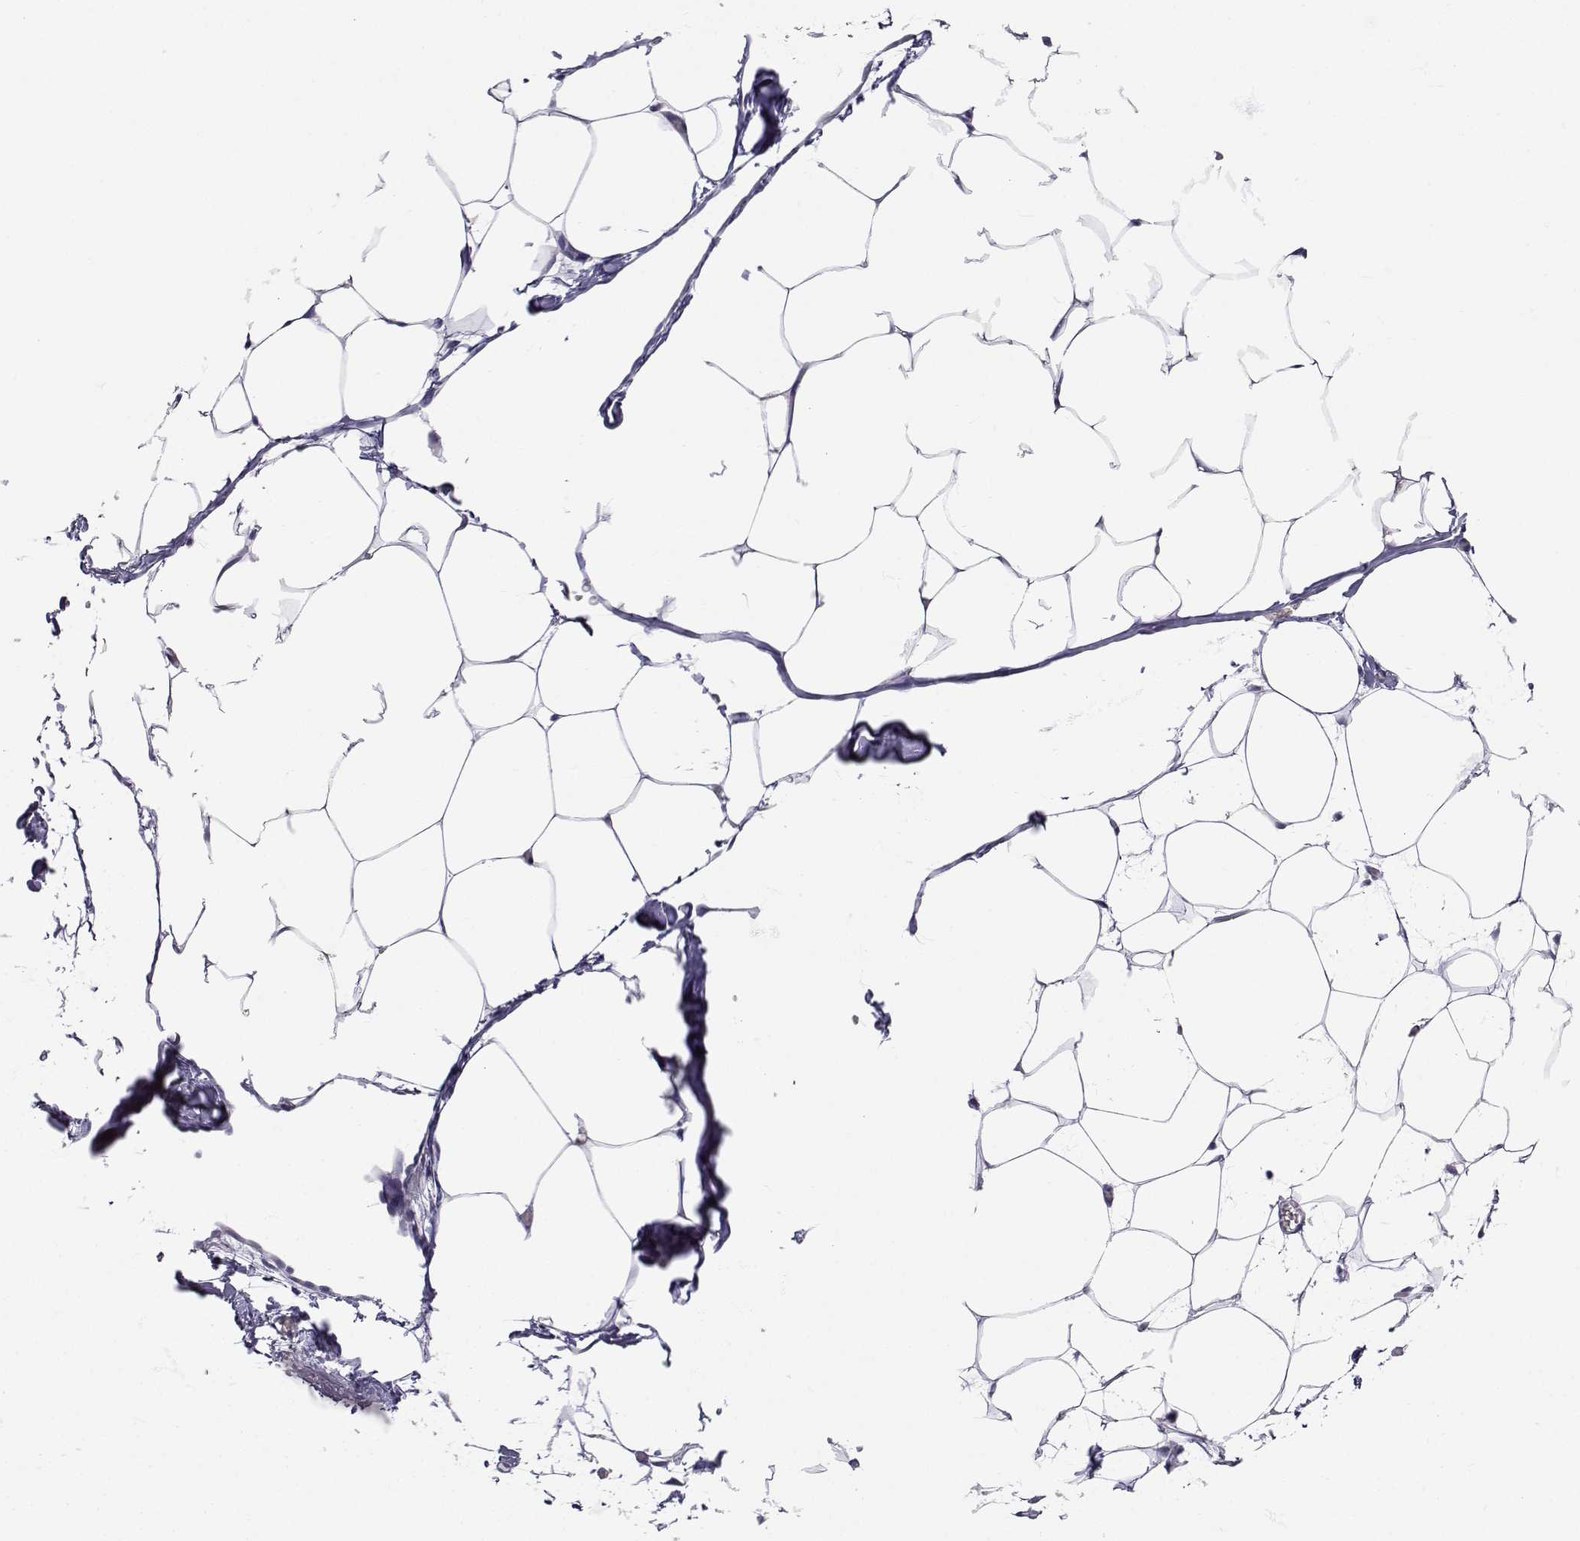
{"staining": {"intensity": "negative", "quantity": "none", "location": "none"}, "tissue": "adipose tissue", "cell_type": "Adipocytes", "image_type": "normal", "snomed": [{"axis": "morphology", "description": "Normal tissue, NOS"}, {"axis": "topography", "description": "Adipose tissue"}], "caption": "The histopathology image exhibits no staining of adipocytes in unremarkable adipose tissue. (DAB IHC visualized using brightfield microscopy, high magnification).", "gene": "SLC6A3", "patient": {"sex": "male", "age": 57}}